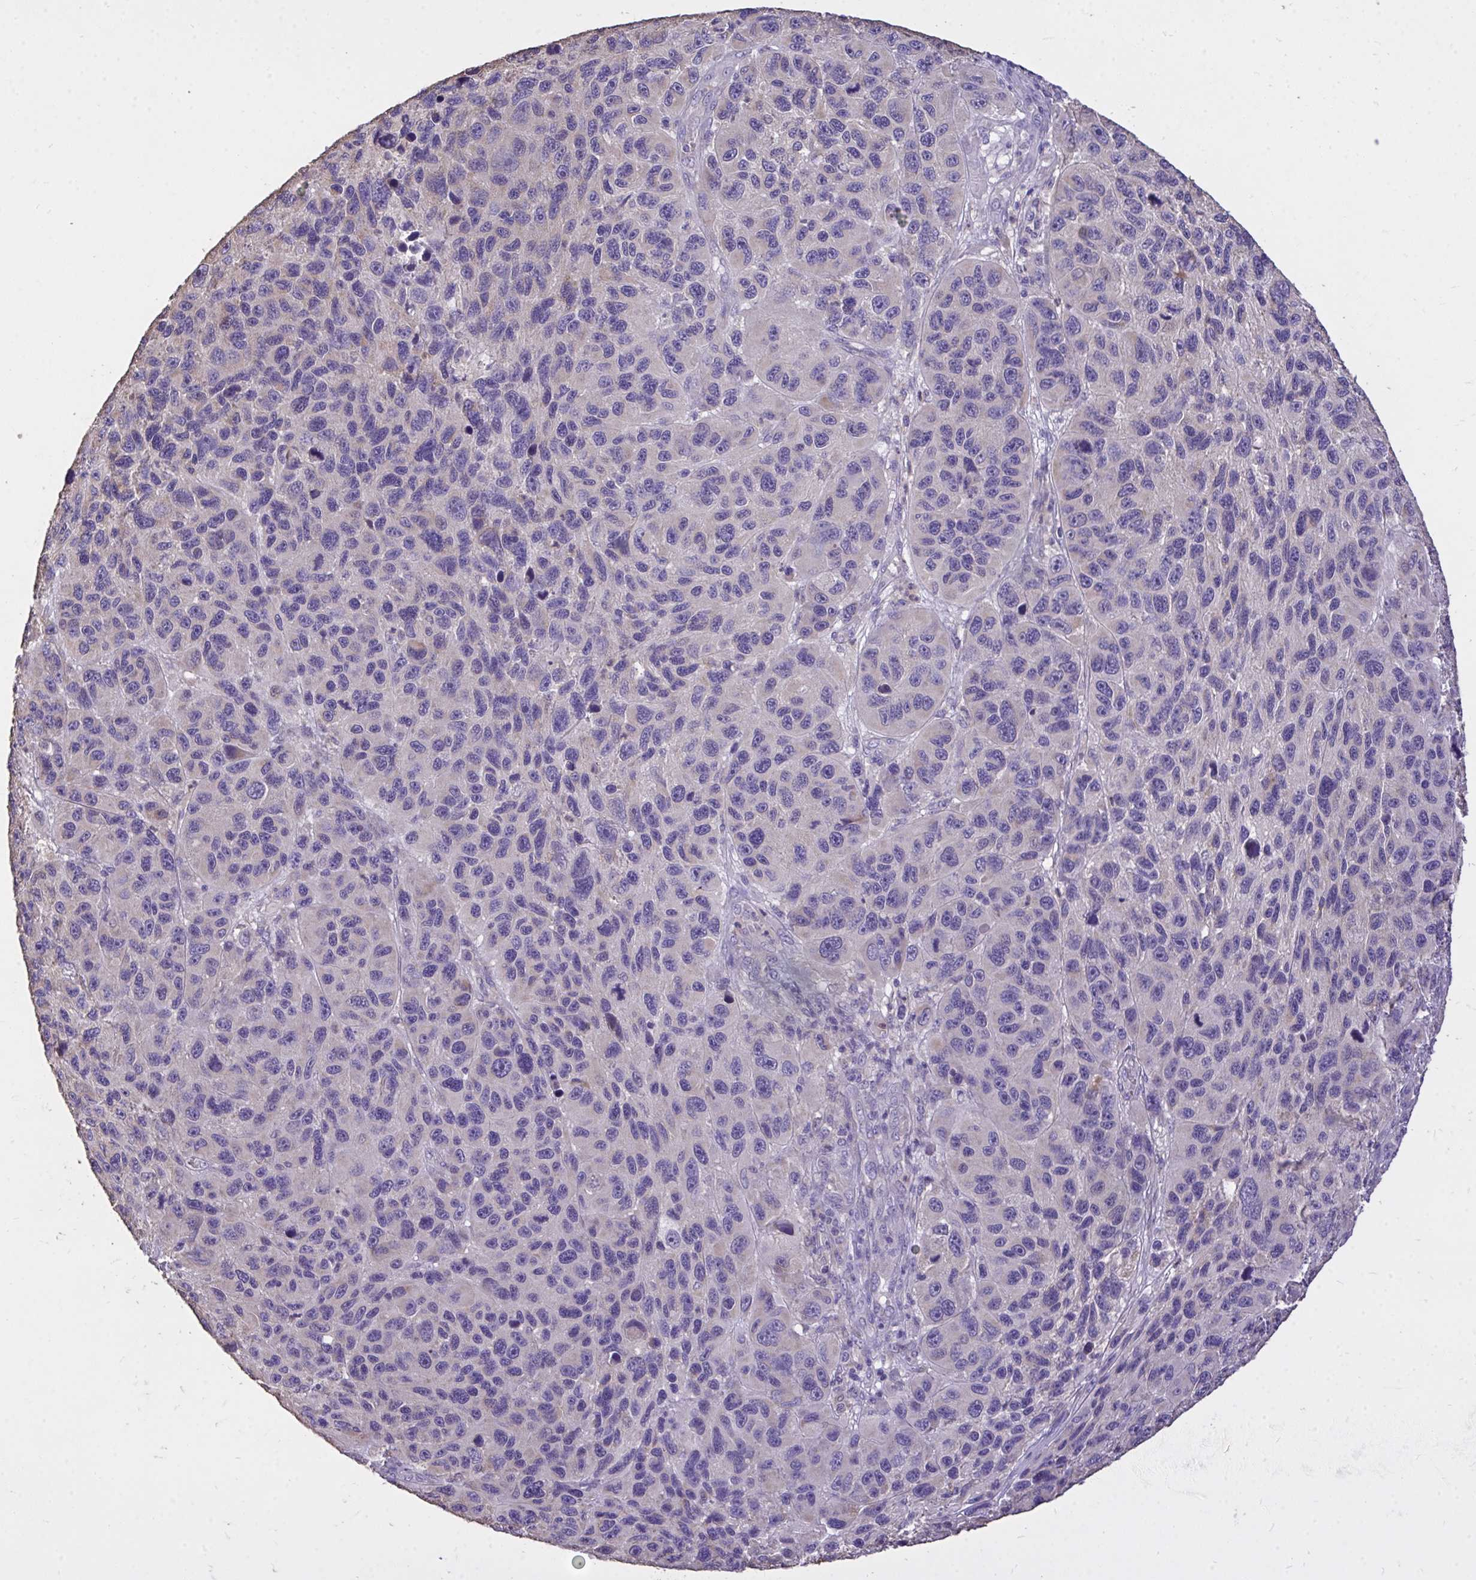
{"staining": {"intensity": "negative", "quantity": "none", "location": "none"}, "tissue": "melanoma", "cell_type": "Tumor cells", "image_type": "cancer", "snomed": [{"axis": "morphology", "description": "Malignant melanoma, NOS"}, {"axis": "topography", "description": "Skin"}], "caption": "The image reveals no staining of tumor cells in malignant melanoma.", "gene": "MPC2", "patient": {"sex": "male", "age": 53}}